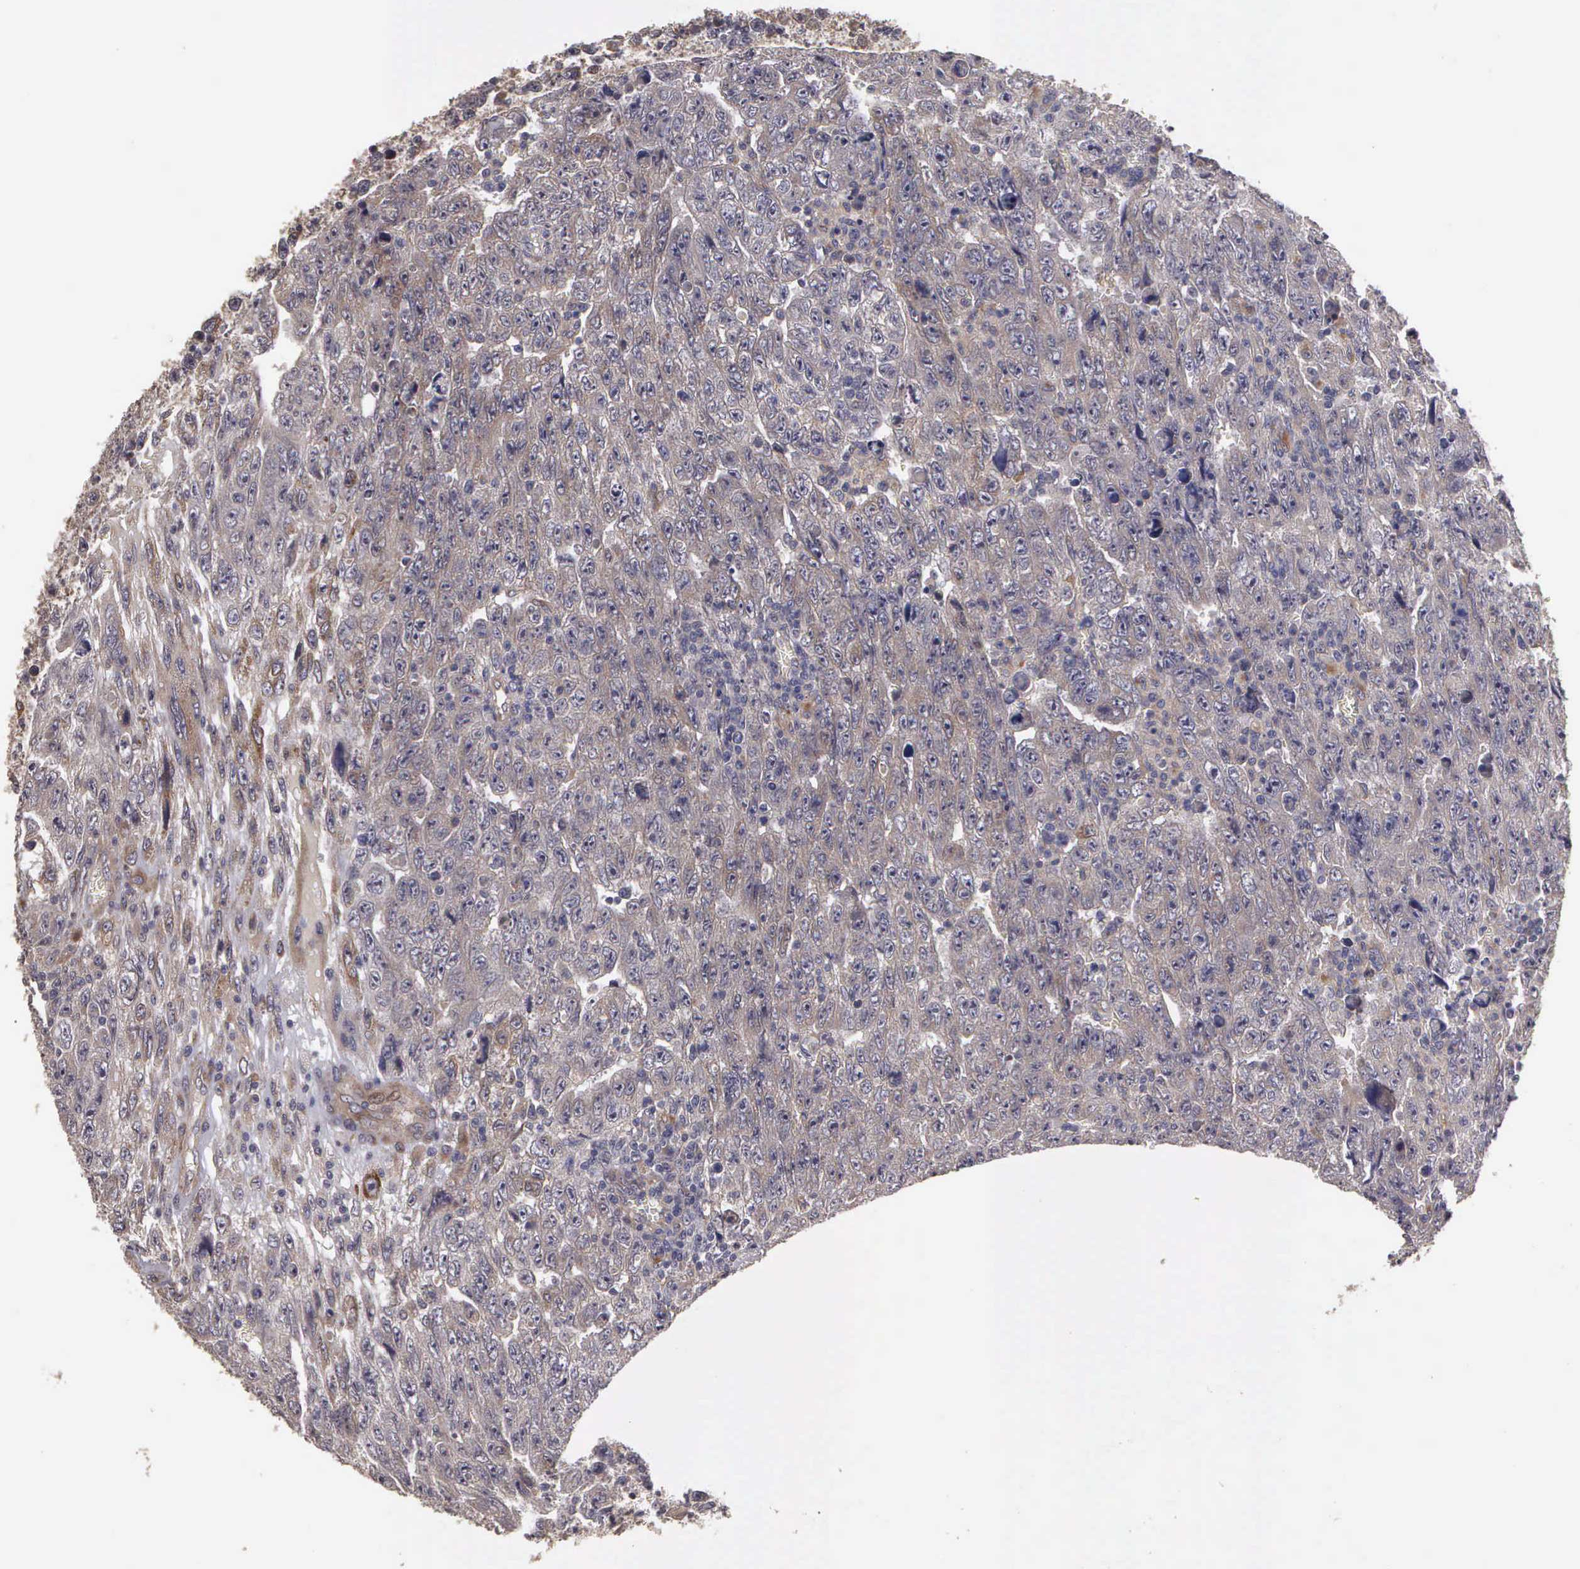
{"staining": {"intensity": "weak", "quantity": ">75%", "location": "cytoplasmic/membranous"}, "tissue": "testis cancer", "cell_type": "Tumor cells", "image_type": "cancer", "snomed": [{"axis": "morphology", "description": "Carcinoma, Embryonal, NOS"}, {"axis": "topography", "description": "Testis"}], "caption": "IHC of testis embryonal carcinoma shows low levels of weak cytoplasmic/membranous staining in approximately >75% of tumor cells. Nuclei are stained in blue.", "gene": "RTL10", "patient": {"sex": "male", "age": 28}}